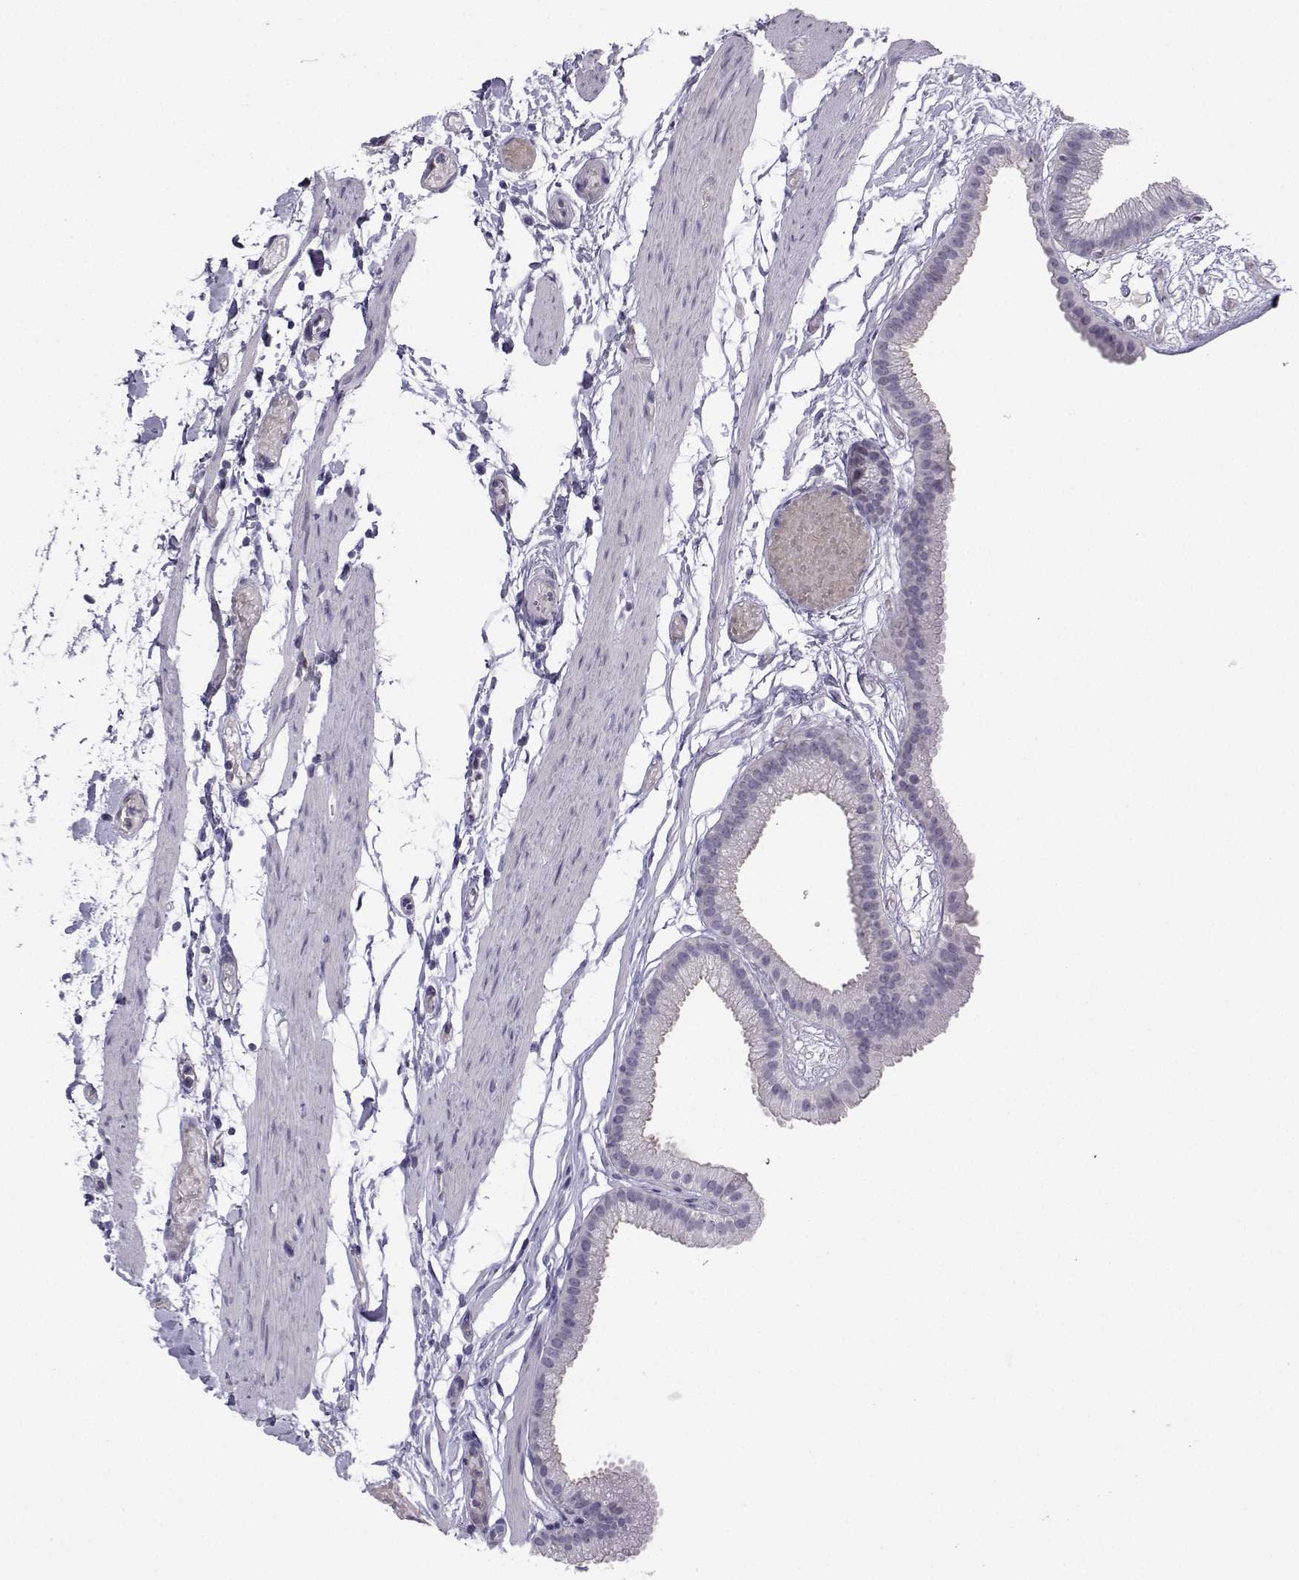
{"staining": {"intensity": "weak", "quantity": "<25%", "location": "cytoplasmic/membranous"}, "tissue": "gallbladder", "cell_type": "Glandular cells", "image_type": "normal", "snomed": [{"axis": "morphology", "description": "Normal tissue, NOS"}, {"axis": "topography", "description": "Gallbladder"}], "caption": "DAB (3,3'-diaminobenzidine) immunohistochemical staining of unremarkable human gallbladder demonstrates no significant staining in glandular cells.", "gene": "INCENP", "patient": {"sex": "female", "age": 45}}